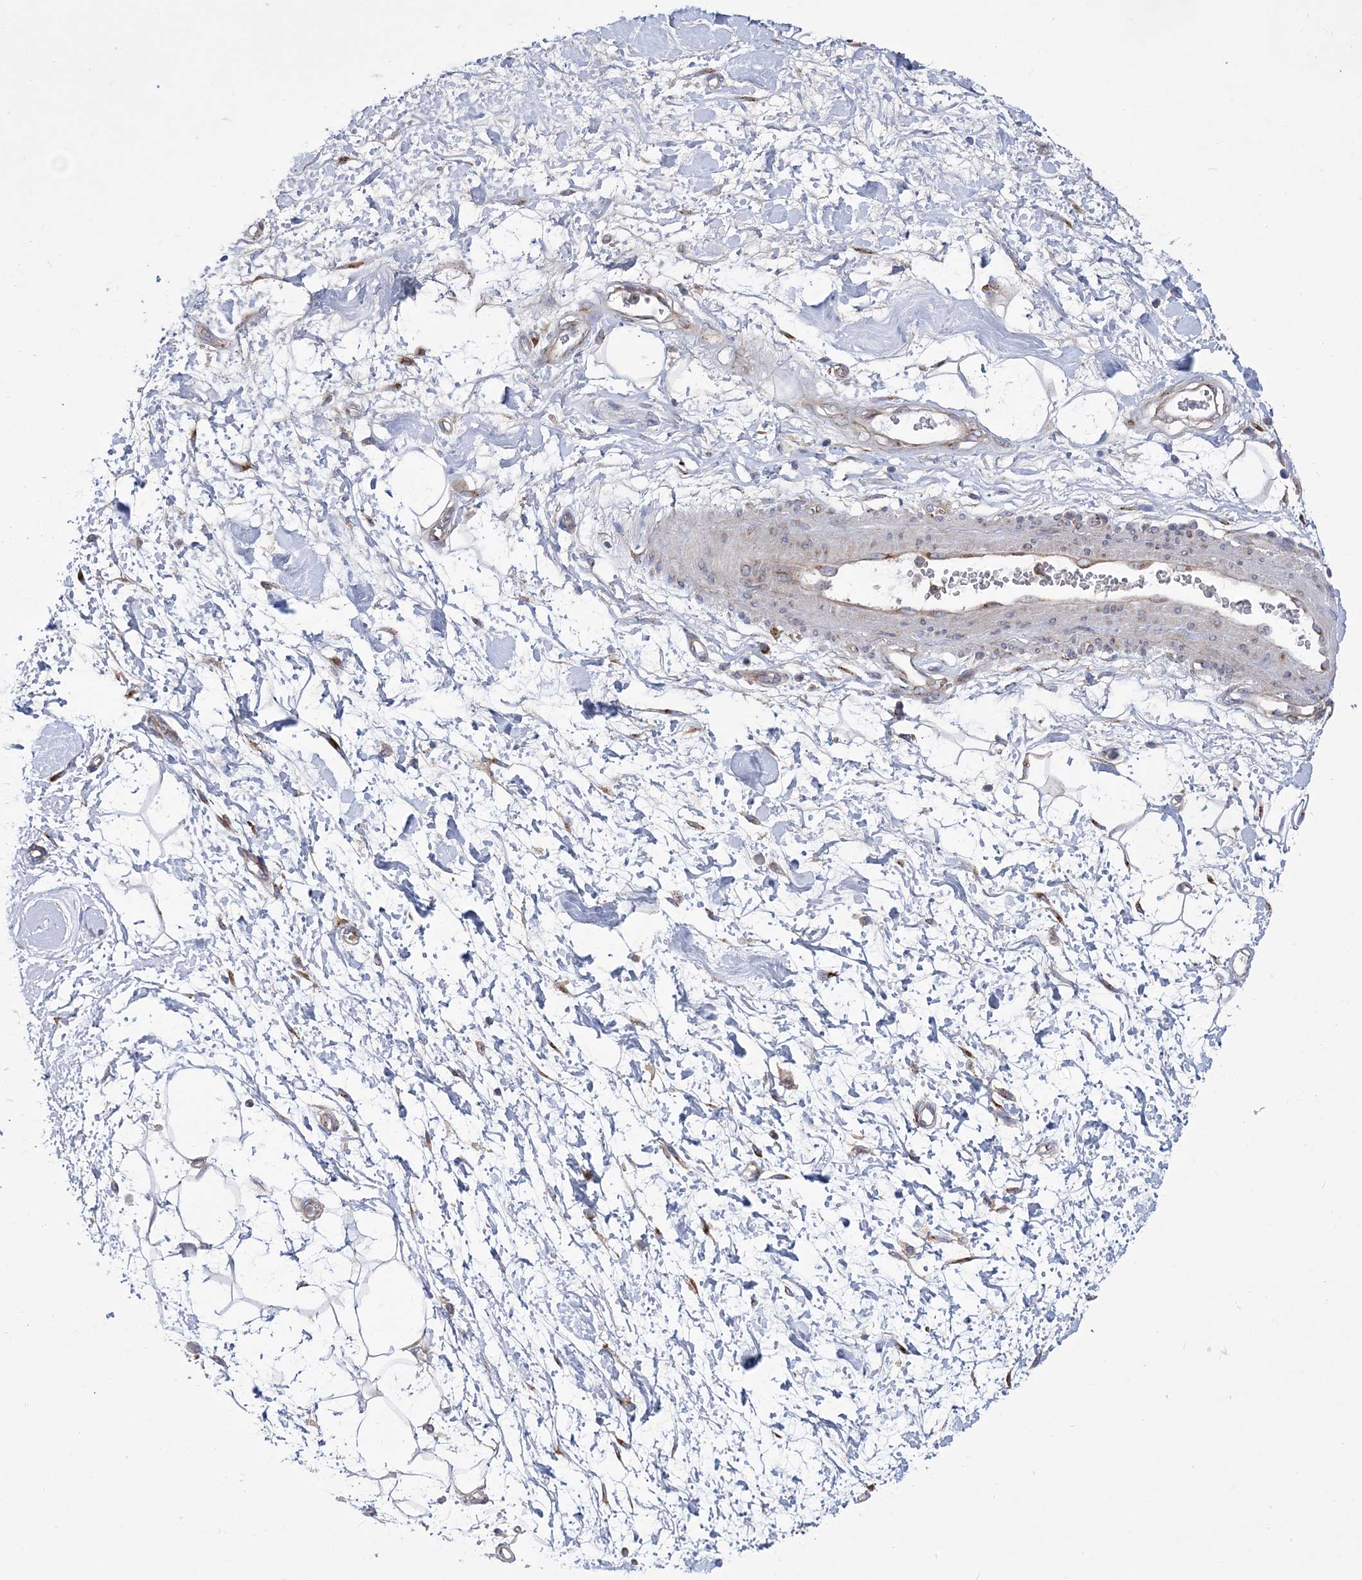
{"staining": {"intensity": "negative", "quantity": "none", "location": "none"}, "tissue": "adipose tissue", "cell_type": "Adipocytes", "image_type": "normal", "snomed": [{"axis": "morphology", "description": "Normal tissue, NOS"}, {"axis": "morphology", "description": "Adenocarcinoma, NOS"}, {"axis": "topography", "description": "Pancreas"}, {"axis": "topography", "description": "Peripheral nerve tissue"}], "caption": "An immunohistochemistry (IHC) micrograph of benign adipose tissue is shown. There is no staining in adipocytes of adipose tissue.", "gene": "COPB2", "patient": {"sex": "male", "age": 59}}